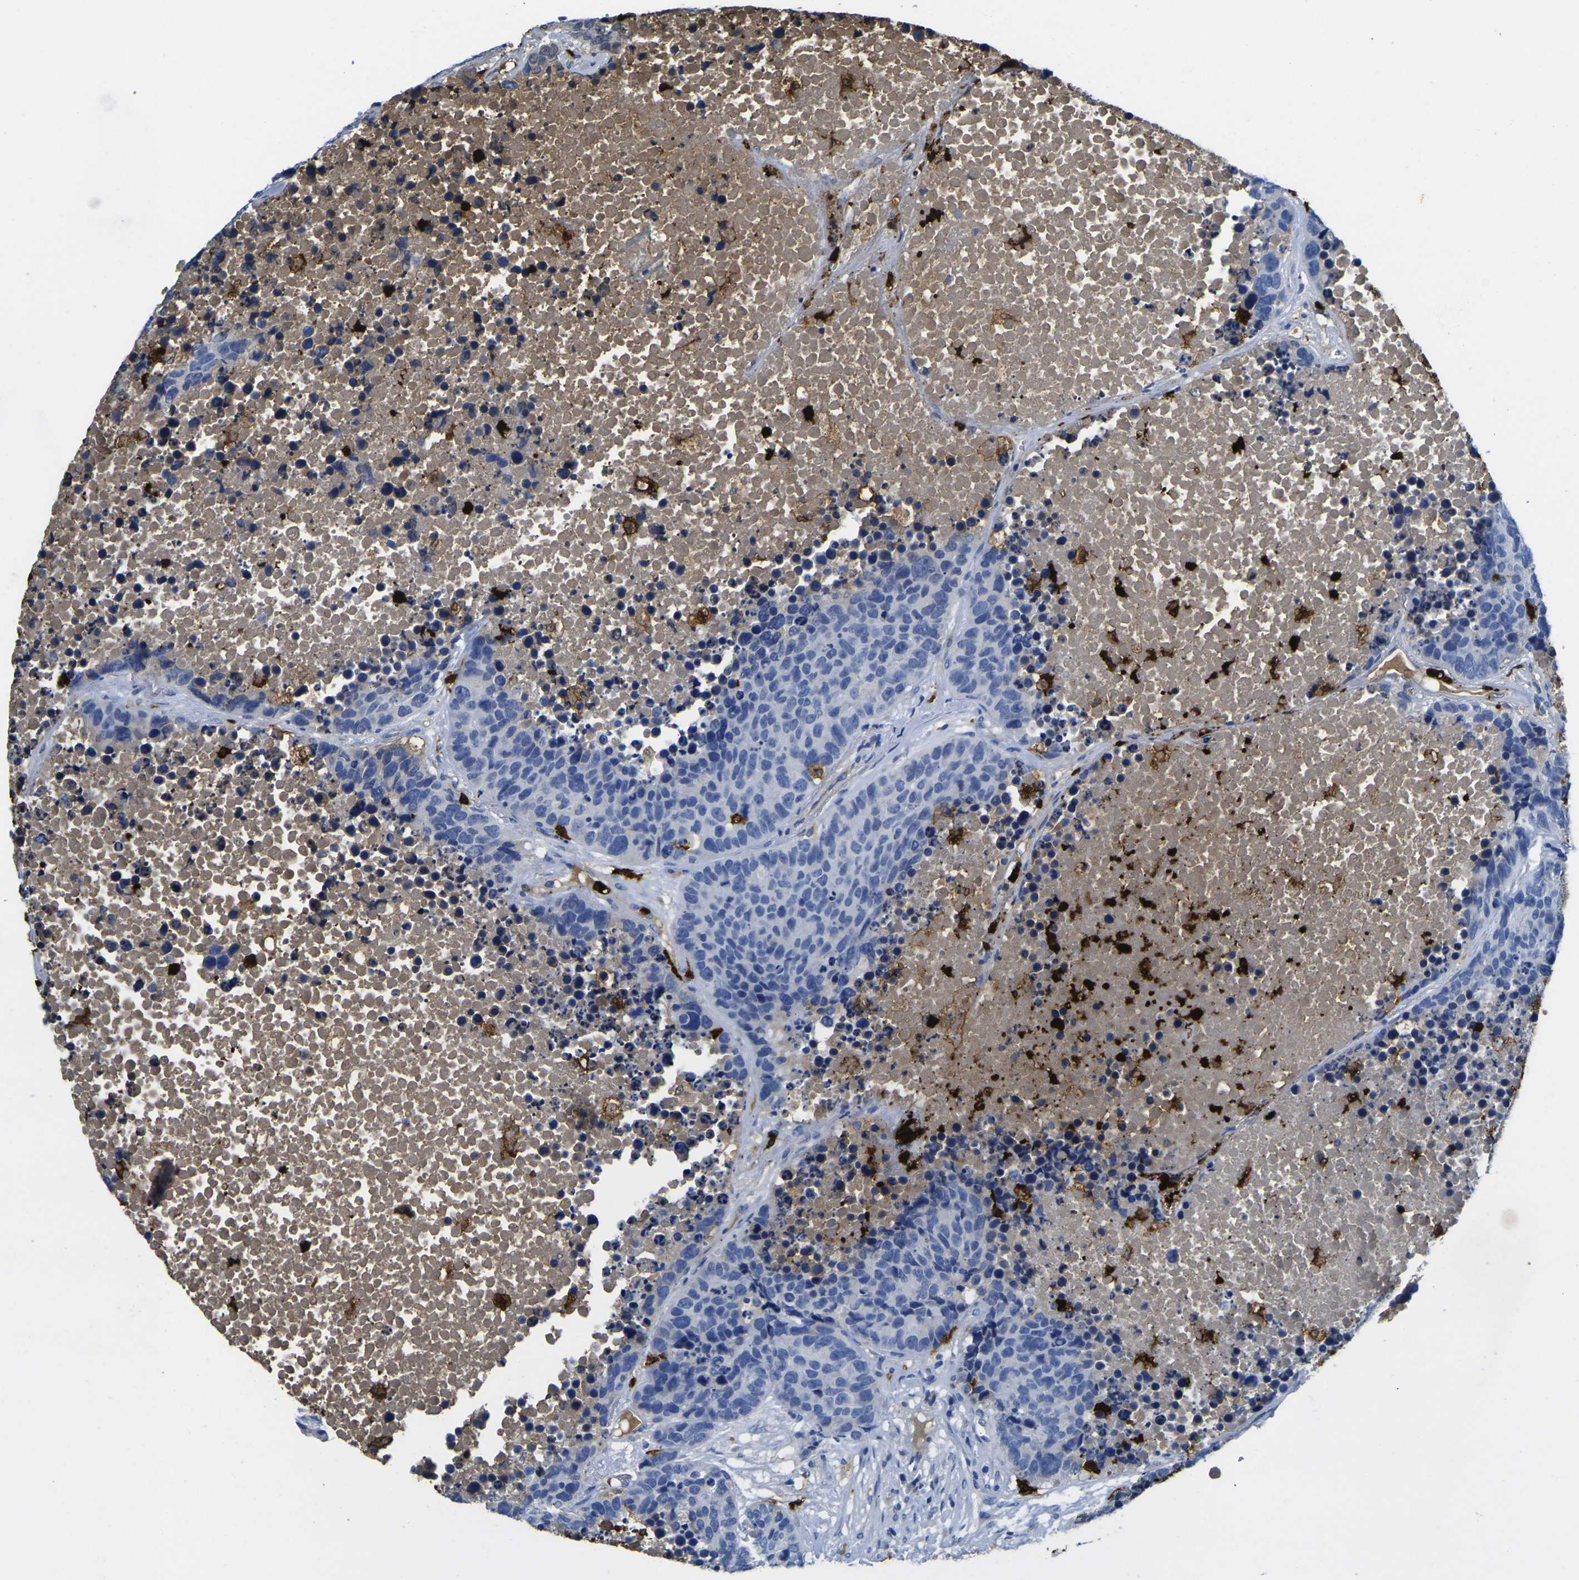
{"staining": {"intensity": "negative", "quantity": "none", "location": "none"}, "tissue": "carcinoid", "cell_type": "Tumor cells", "image_type": "cancer", "snomed": [{"axis": "morphology", "description": "Carcinoid, malignant, NOS"}, {"axis": "topography", "description": "Lung"}], "caption": "Carcinoid (malignant) was stained to show a protein in brown. There is no significant positivity in tumor cells.", "gene": "S100A9", "patient": {"sex": "male", "age": 60}}